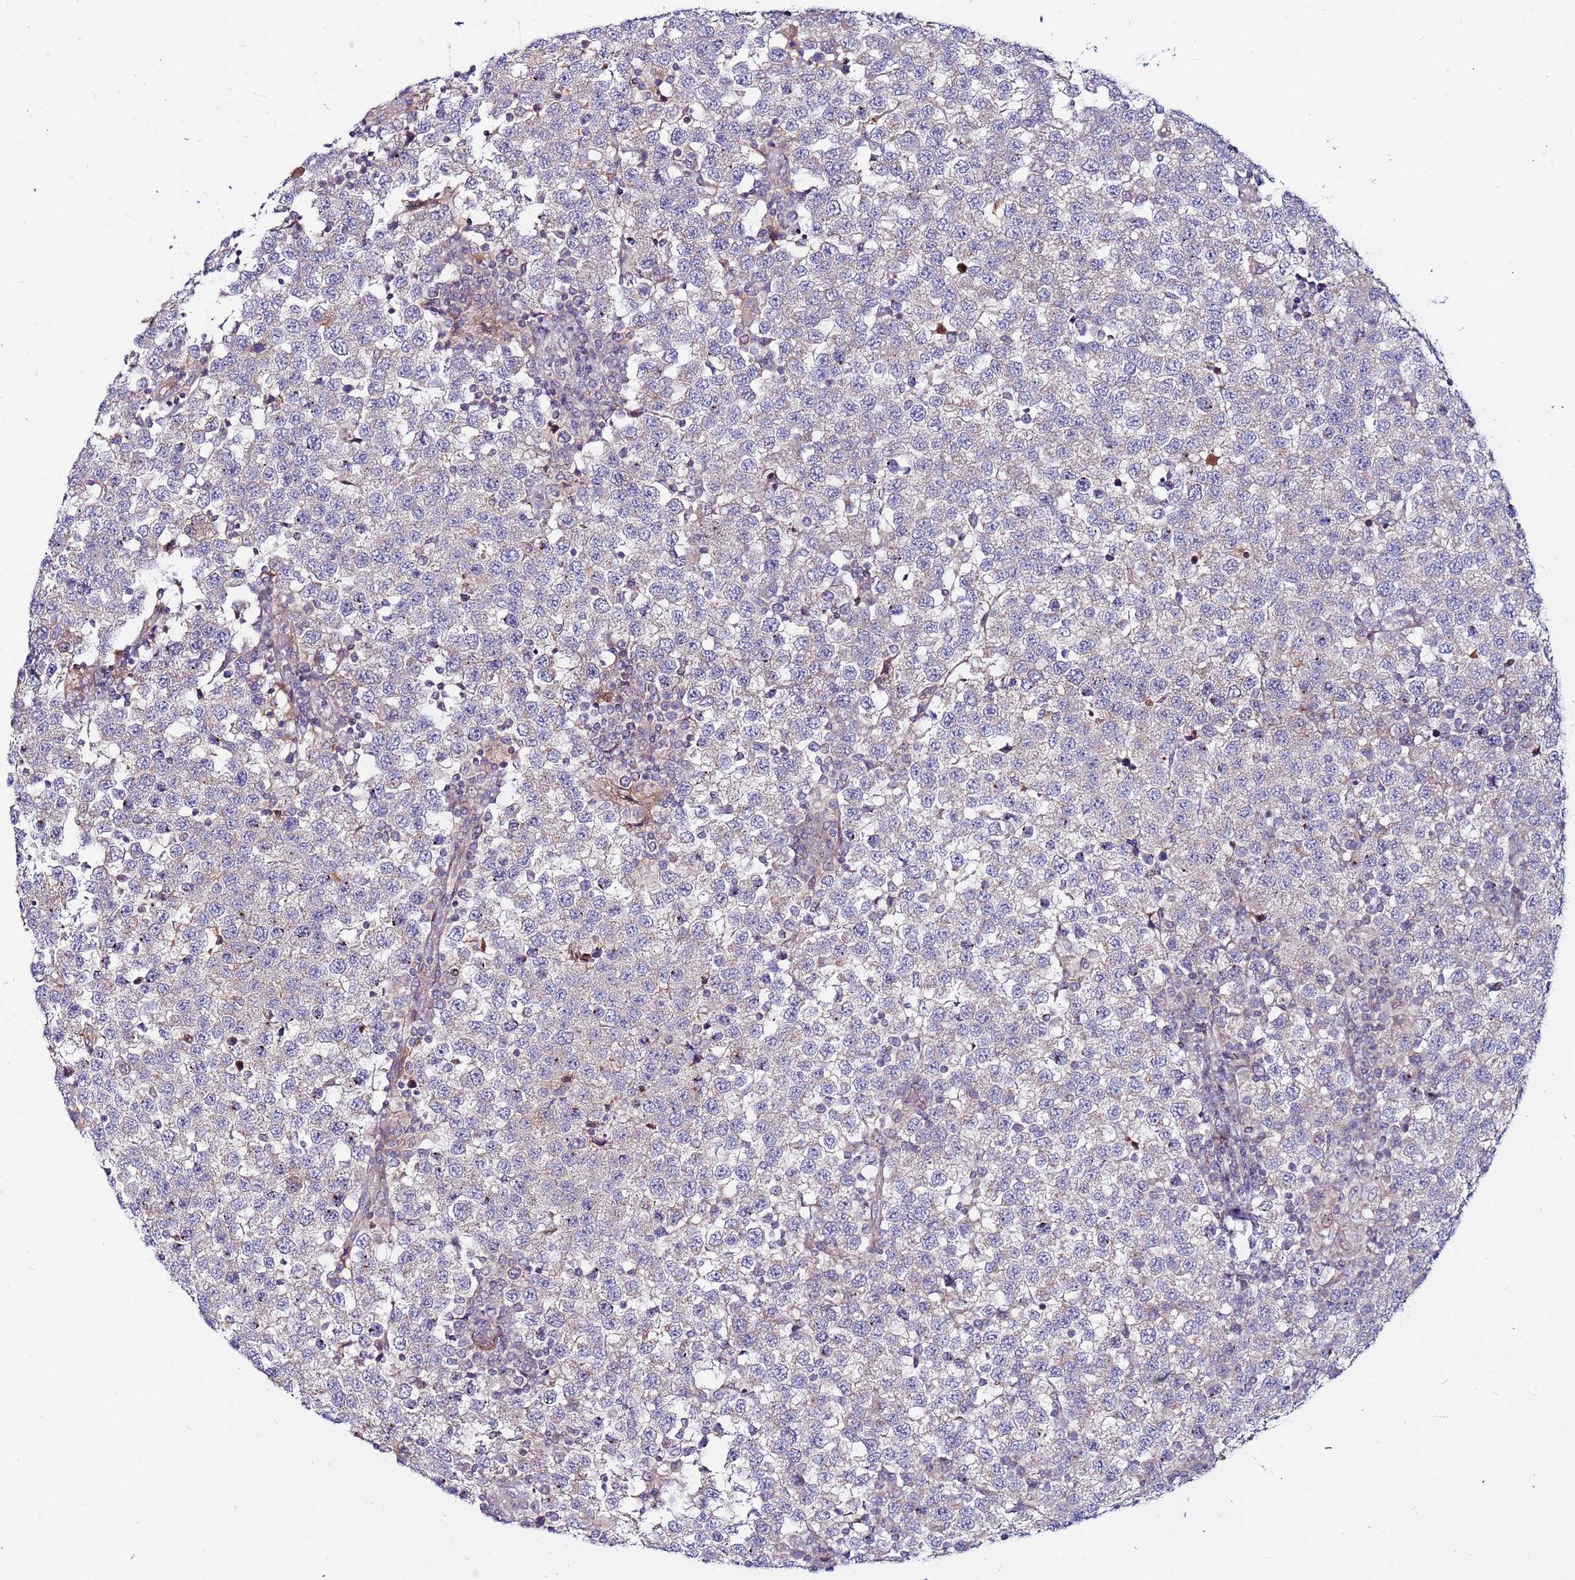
{"staining": {"intensity": "negative", "quantity": "none", "location": "none"}, "tissue": "testis cancer", "cell_type": "Tumor cells", "image_type": "cancer", "snomed": [{"axis": "morphology", "description": "Seminoma, NOS"}, {"axis": "topography", "description": "Testis"}], "caption": "Immunohistochemical staining of testis cancer (seminoma) demonstrates no significant staining in tumor cells.", "gene": "CCDC71", "patient": {"sex": "male", "age": 34}}